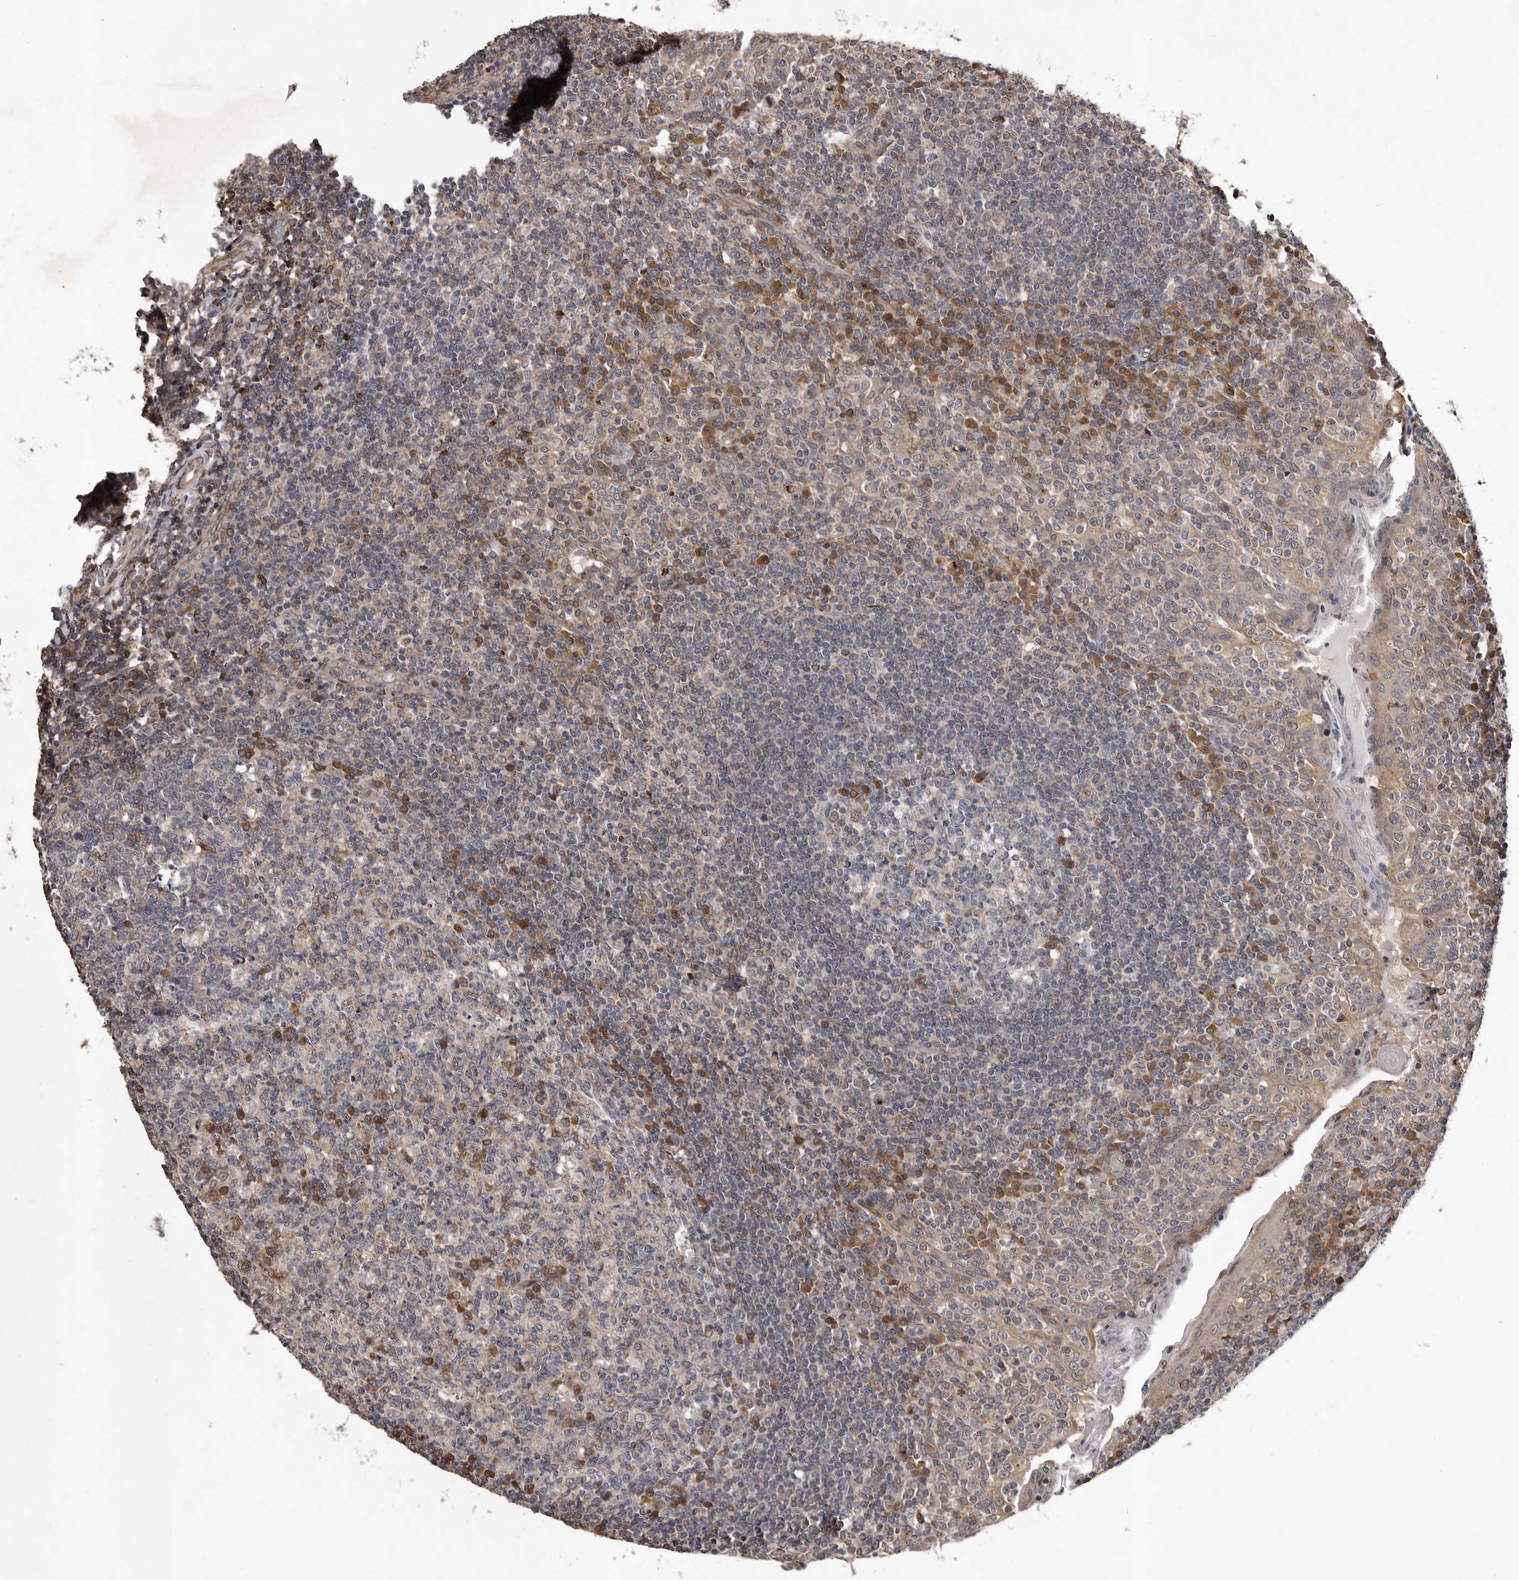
{"staining": {"intensity": "moderate", "quantity": "25%-75%", "location": "cytoplasmic/membranous"}, "tissue": "tonsil", "cell_type": "Germinal center cells", "image_type": "normal", "snomed": [{"axis": "morphology", "description": "Normal tissue, NOS"}, {"axis": "topography", "description": "Tonsil"}], "caption": "Protein staining displays moderate cytoplasmic/membranous staining in approximately 25%-75% of germinal center cells in benign tonsil.", "gene": "GADD45B", "patient": {"sex": "female", "age": 19}}